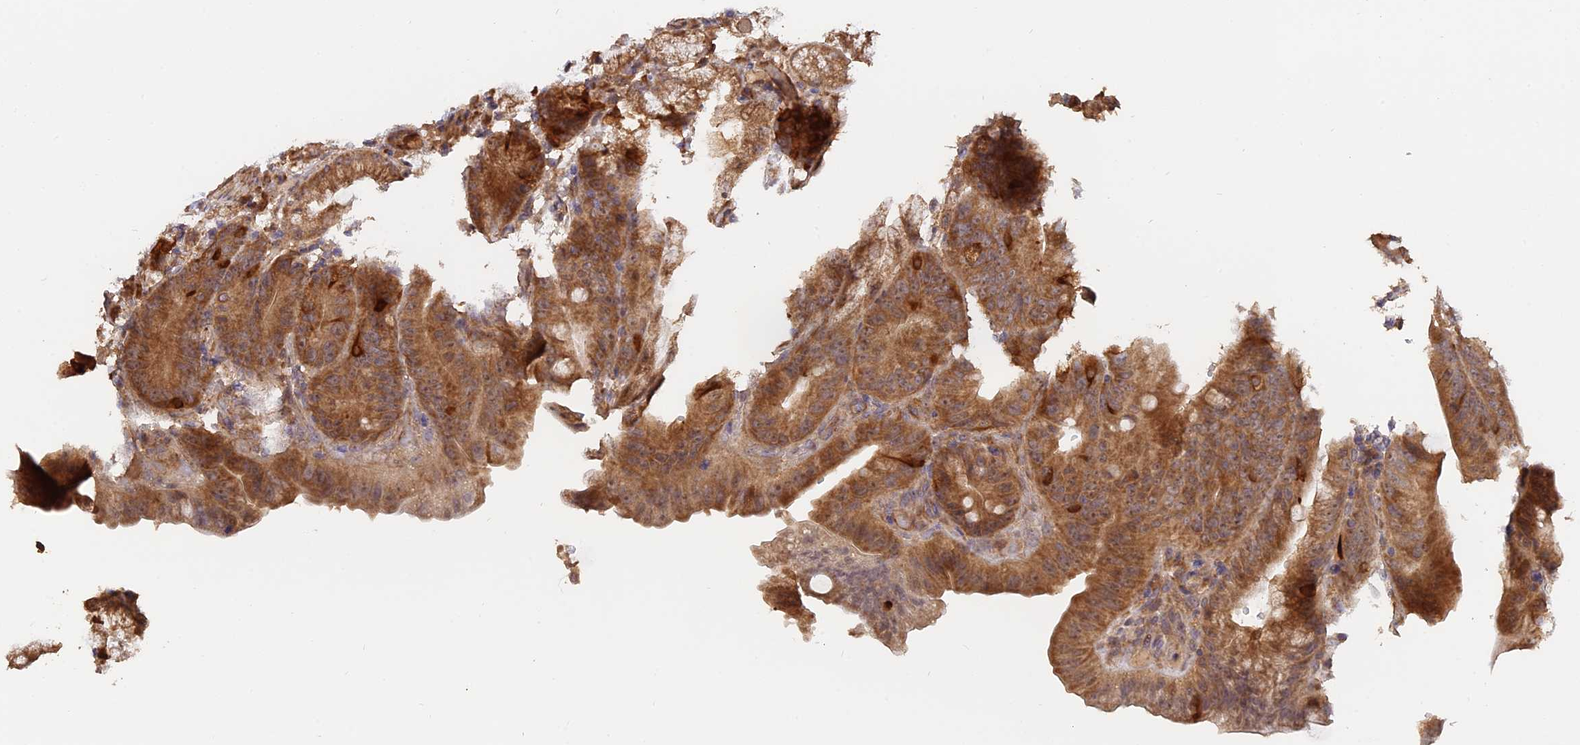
{"staining": {"intensity": "moderate", "quantity": ">75%", "location": "cytoplasmic/membranous"}, "tissue": "duodenum", "cell_type": "Glandular cells", "image_type": "normal", "snomed": [{"axis": "morphology", "description": "Normal tissue, NOS"}, {"axis": "topography", "description": "Duodenum"}], "caption": "A high-resolution image shows IHC staining of benign duodenum, which demonstrates moderate cytoplasmic/membranous positivity in approximately >75% of glandular cells. (IHC, brightfield microscopy, high magnification).", "gene": "SAC3D1", "patient": {"sex": "male", "age": 54}}